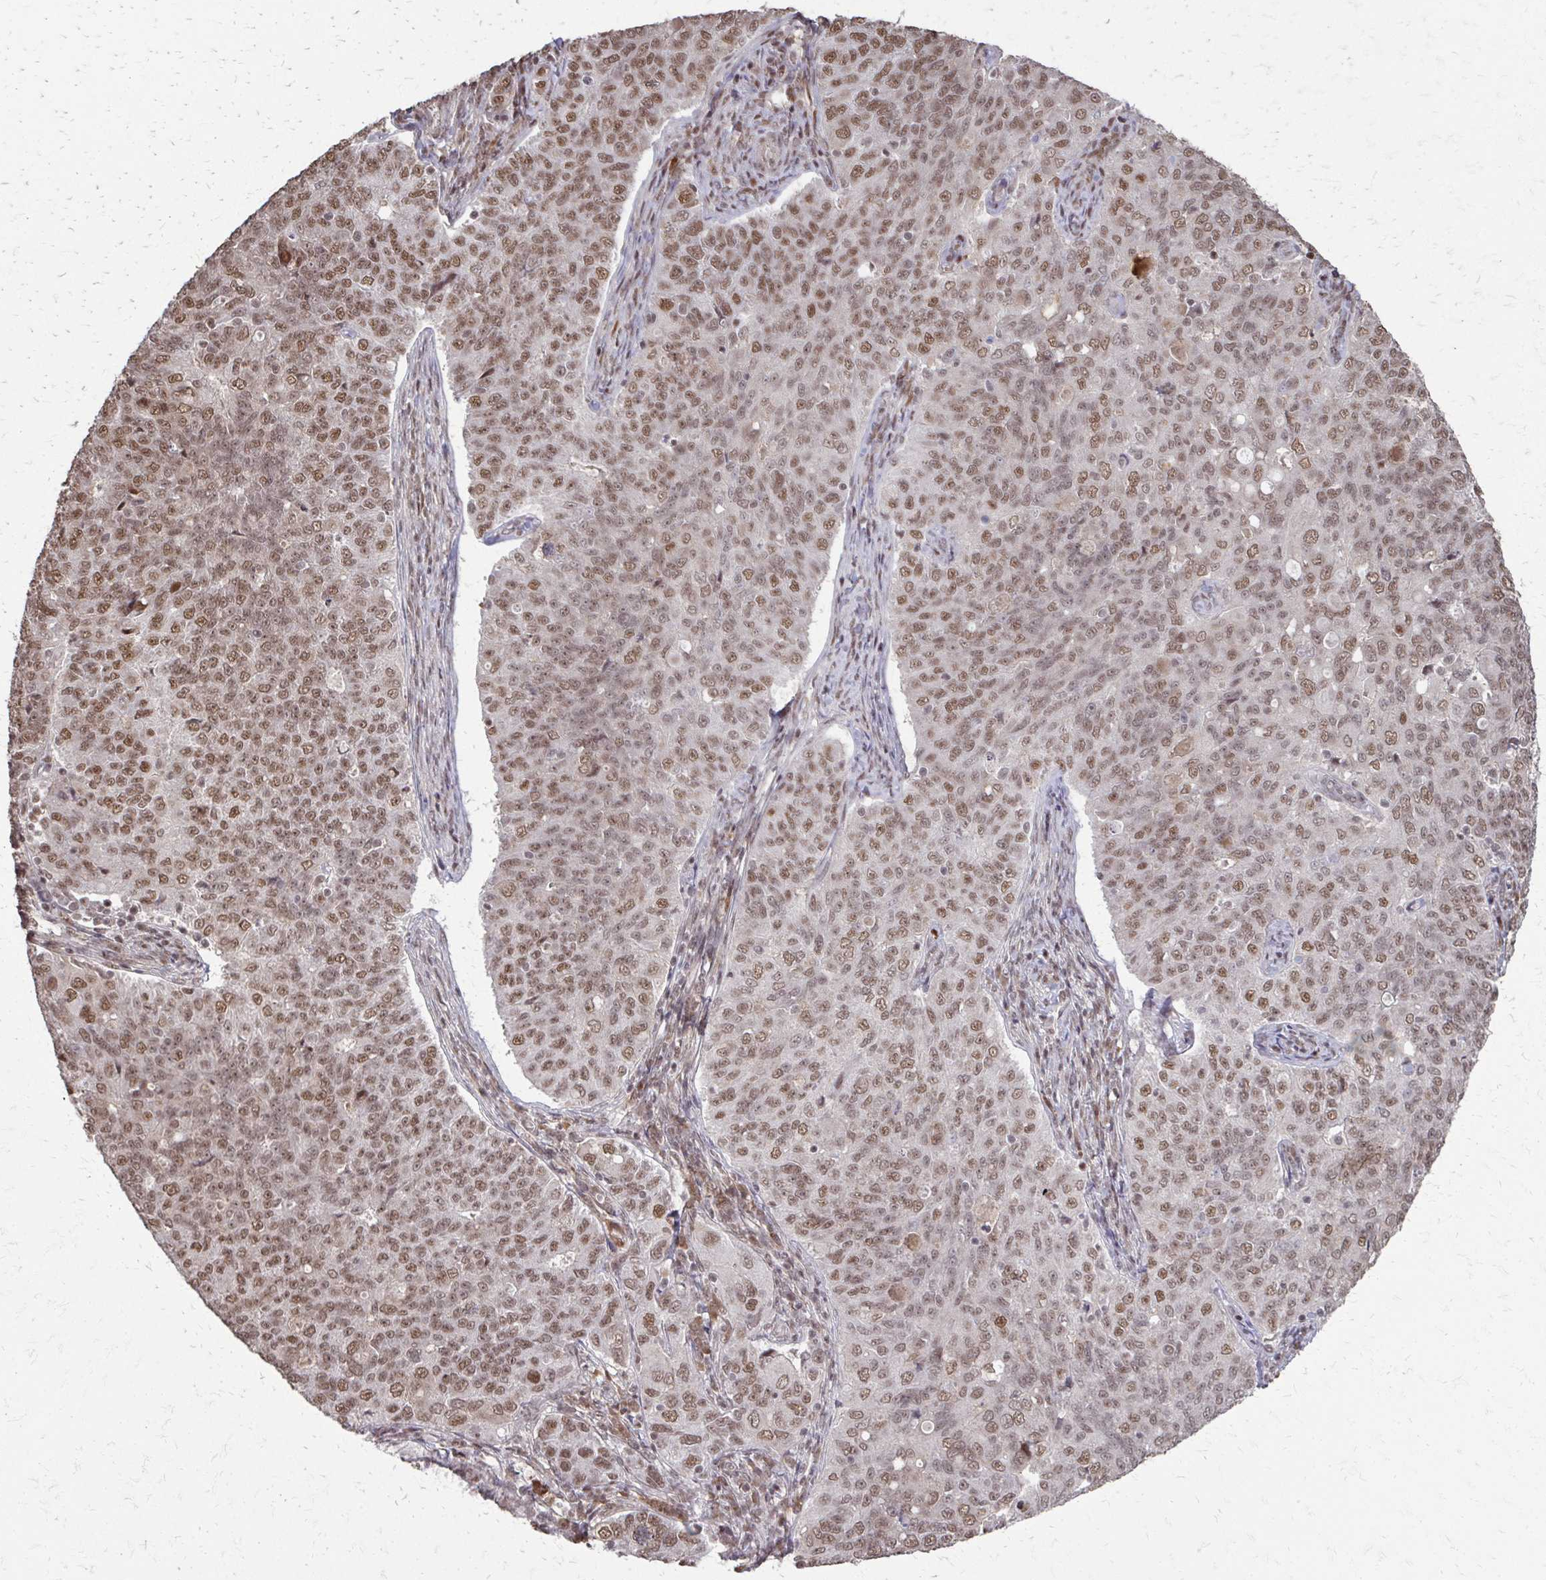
{"staining": {"intensity": "moderate", "quantity": ">75%", "location": "nuclear"}, "tissue": "endometrial cancer", "cell_type": "Tumor cells", "image_type": "cancer", "snomed": [{"axis": "morphology", "description": "Adenocarcinoma, NOS"}, {"axis": "topography", "description": "Endometrium"}], "caption": "High-power microscopy captured an immunohistochemistry (IHC) micrograph of endometrial cancer (adenocarcinoma), revealing moderate nuclear staining in about >75% of tumor cells.", "gene": "SS18", "patient": {"sex": "female", "age": 43}}